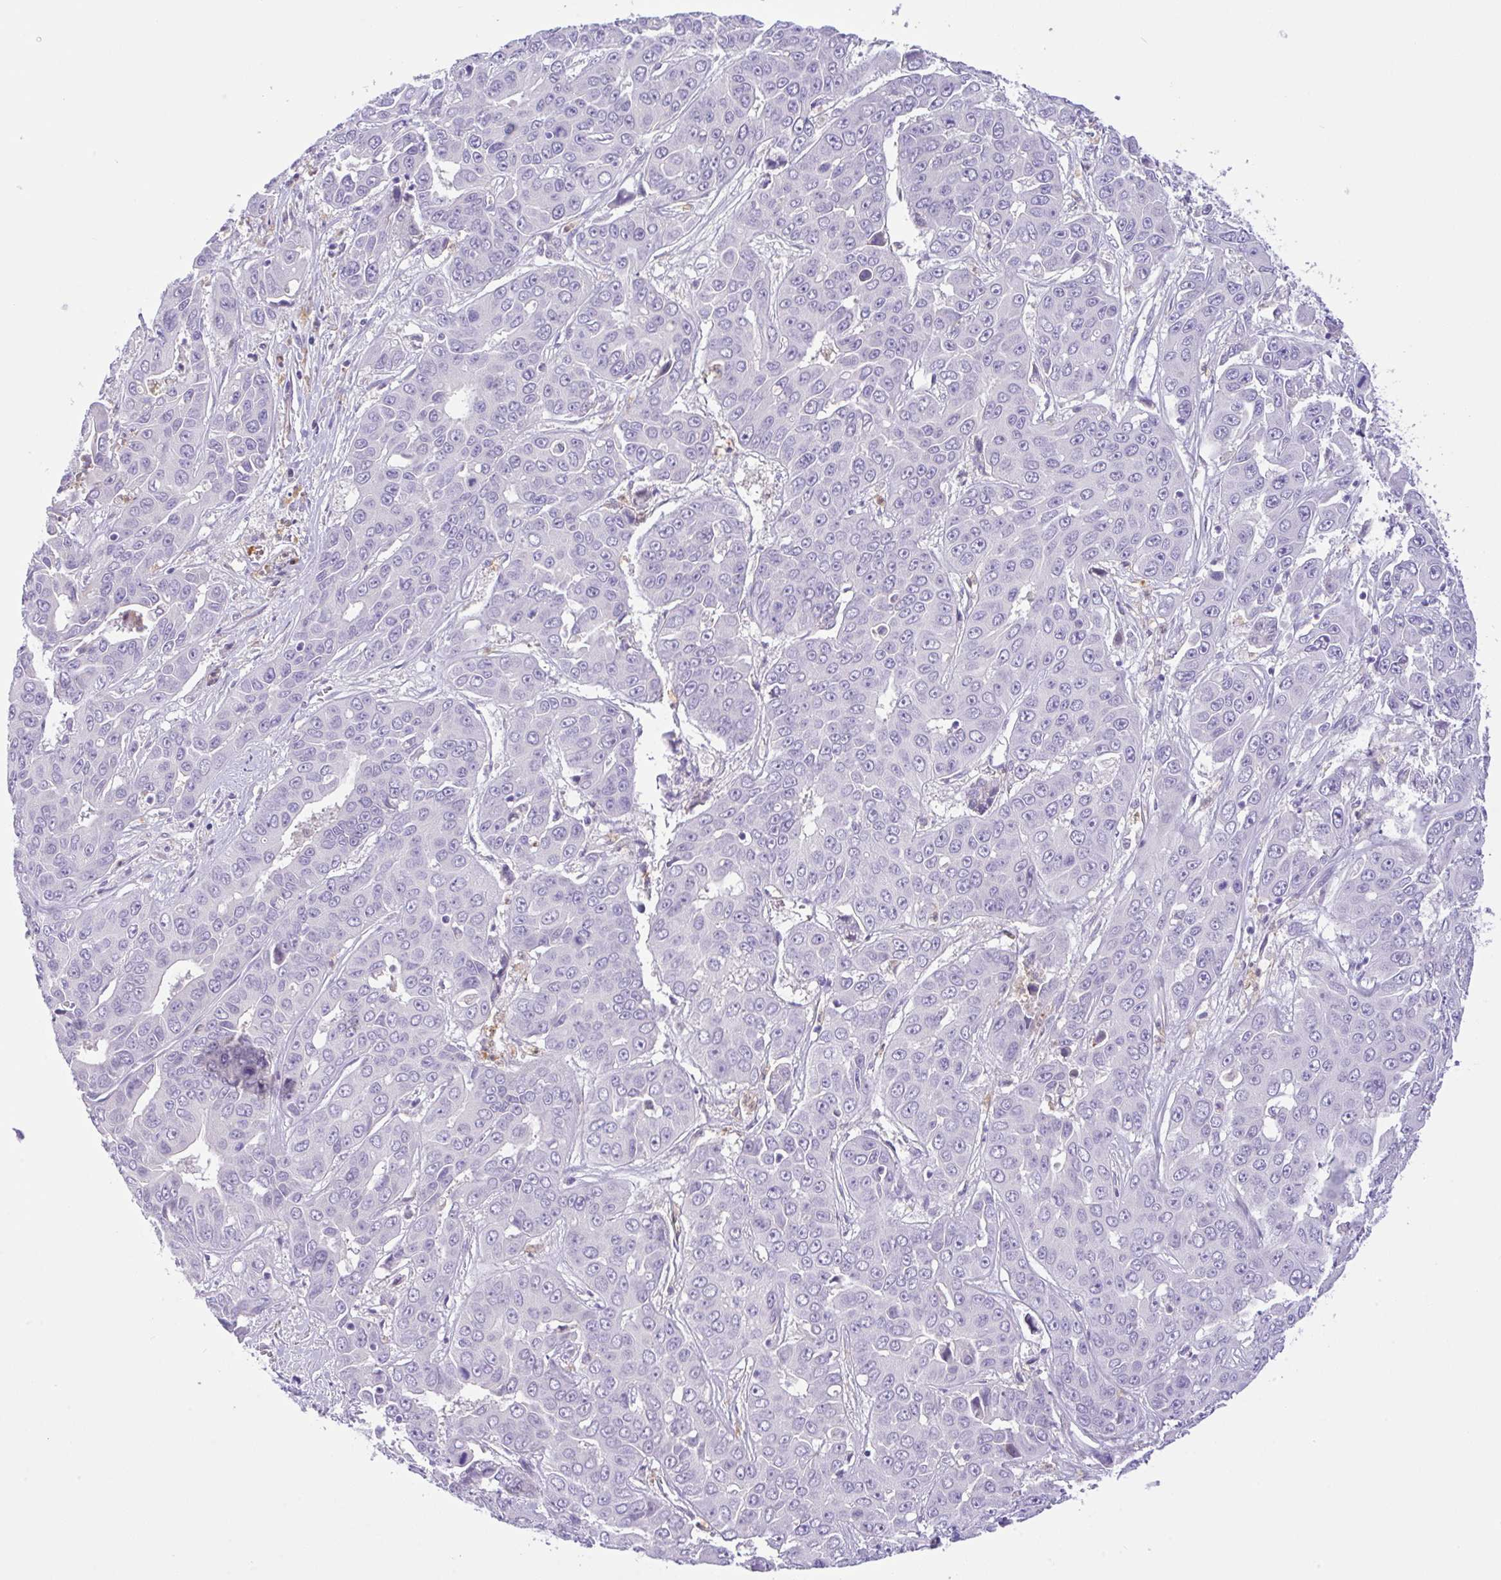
{"staining": {"intensity": "negative", "quantity": "none", "location": "none"}, "tissue": "liver cancer", "cell_type": "Tumor cells", "image_type": "cancer", "snomed": [{"axis": "morphology", "description": "Cholangiocarcinoma"}, {"axis": "topography", "description": "Liver"}], "caption": "Tumor cells are negative for protein expression in human liver cancer. (Brightfield microscopy of DAB IHC at high magnification).", "gene": "NCF1", "patient": {"sex": "female", "age": 52}}